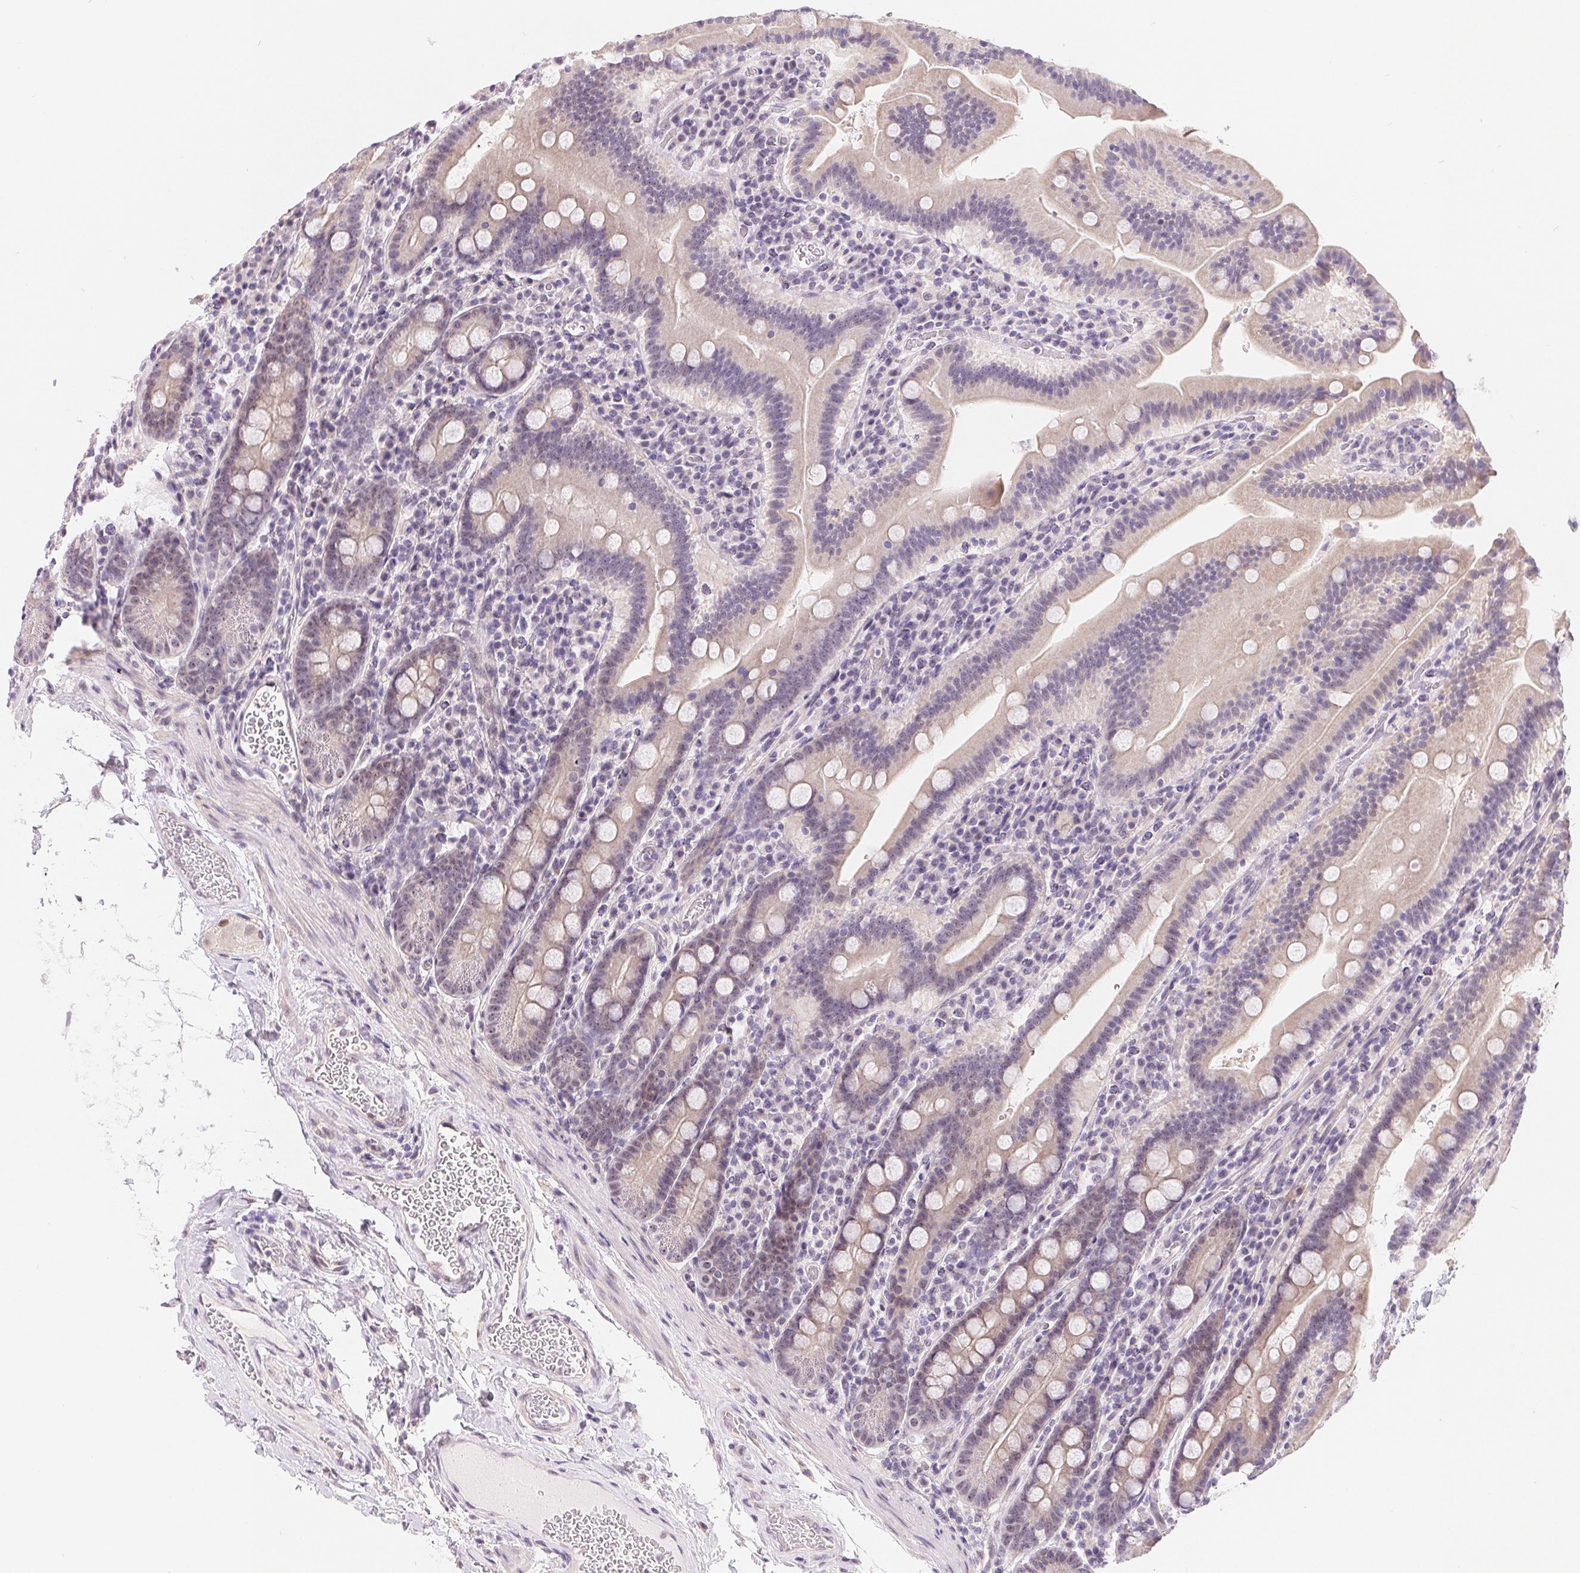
{"staining": {"intensity": "weak", "quantity": "<25%", "location": "nuclear"}, "tissue": "small intestine", "cell_type": "Glandular cells", "image_type": "normal", "snomed": [{"axis": "morphology", "description": "Normal tissue, NOS"}, {"axis": "topography", "description": "Small intestine"}], "caption": "Normal small intestine was stained to show a protein in brown. There is no significant staining in glandular cells. (Brightfield microscopy of DAB immunohistochemistry at high magnification).", "gene": "LCA5L", "patient": {"sex": "male", "age": 26}}